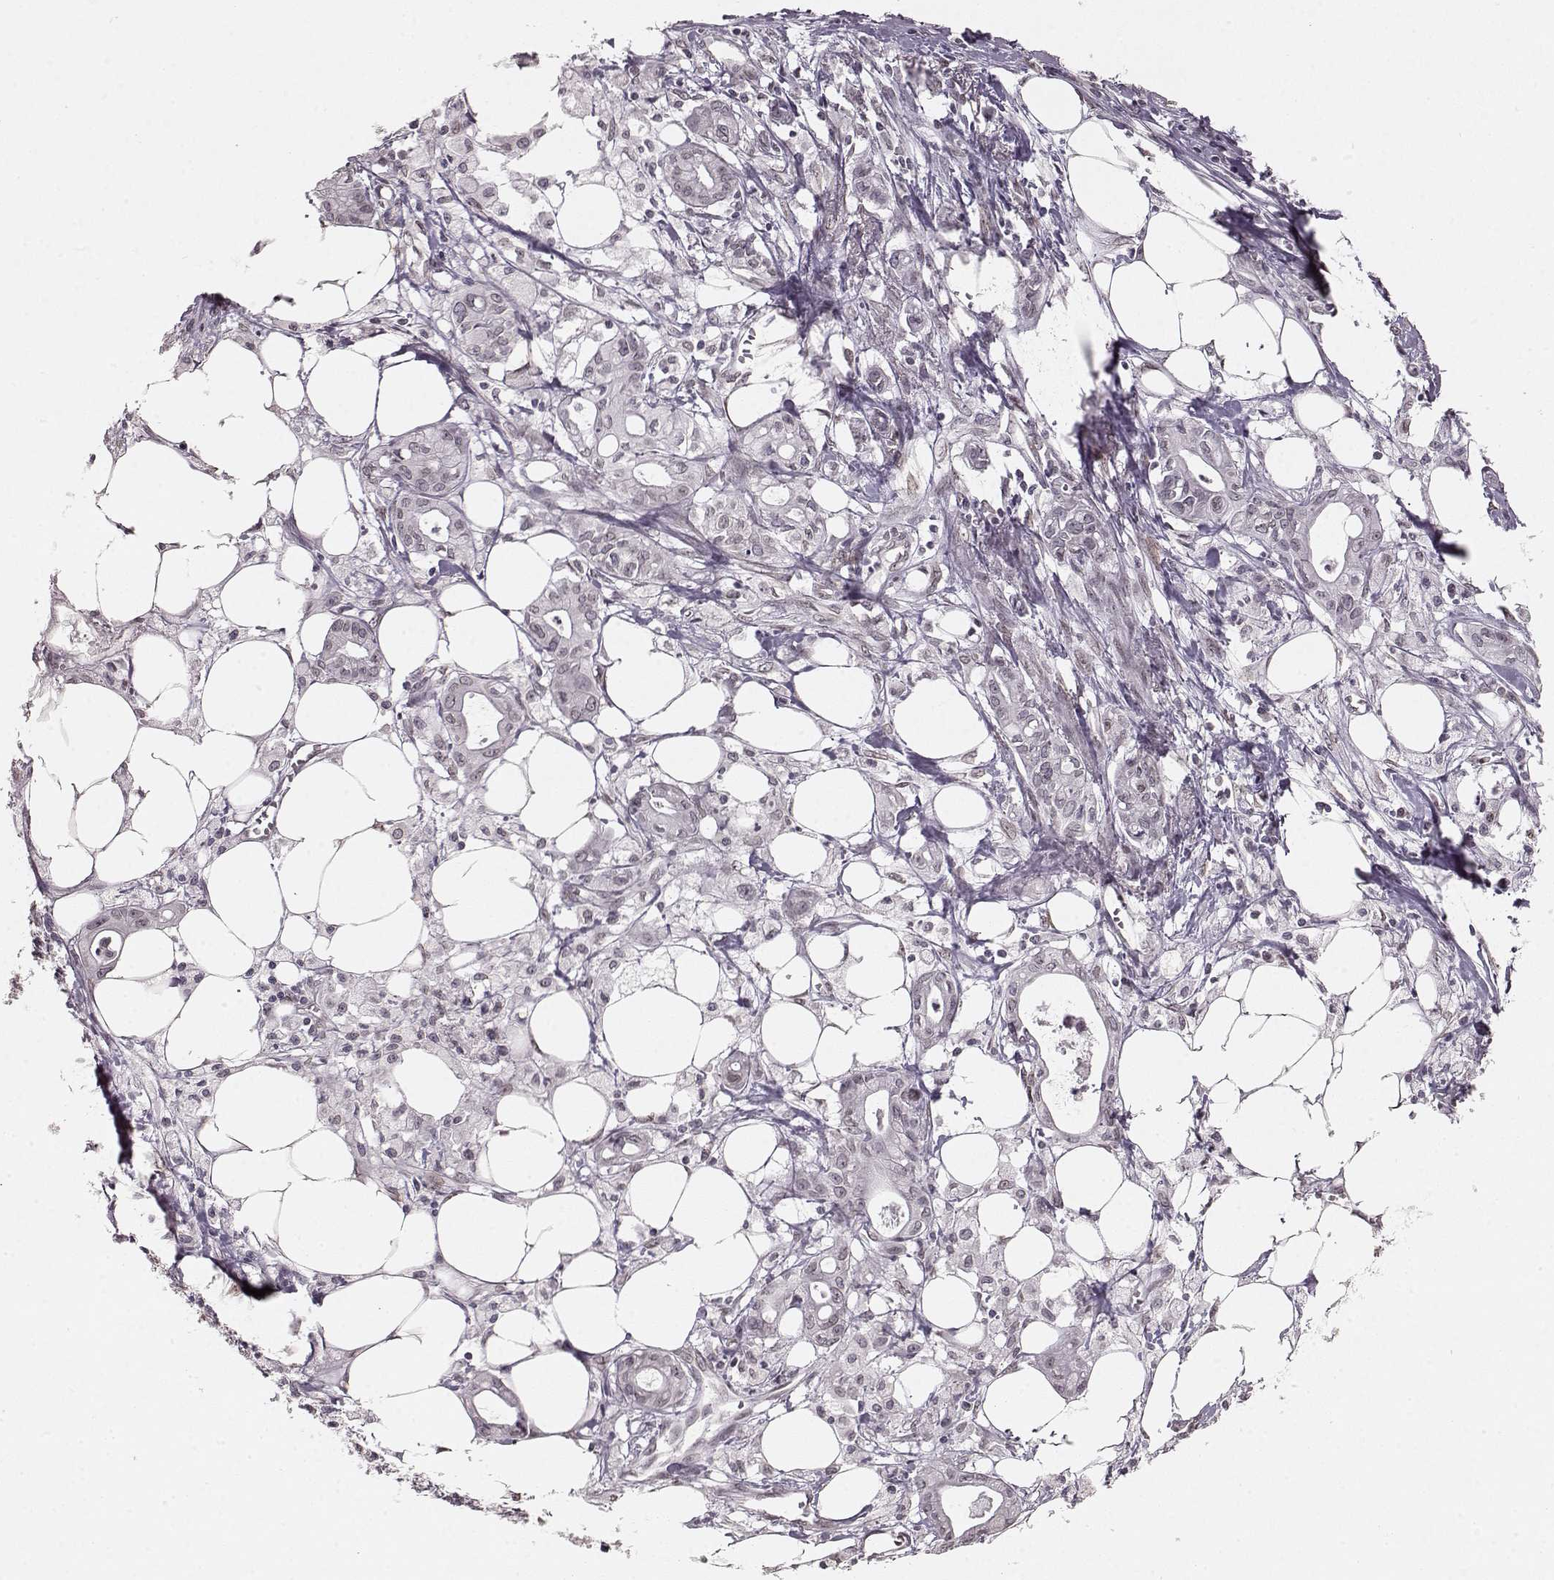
{"staining": {"intensity": "weak", "quantity": "25%-75%", "location": "cytoplasmic/membranous,nuclear"}, "tissue": "pancreatic cancer", "cell_type": "Tumor cells", "image_type": "cancer", "snomed": [{"axis": "morphology", "description": "Adenocarcinoma, NOS"}, {"axis": "topography", "description": "Pancreas"}], "caption": "Immunohistochemical staining of adenocarcinoma (pancreatic) exhibits low levels of weak cytoplasmic/membranous and nuclear protein positivity in about 25%-75% of tumor cells.", "gene": "DCAF12", "patient": {"sex": "male", "age": 71}}